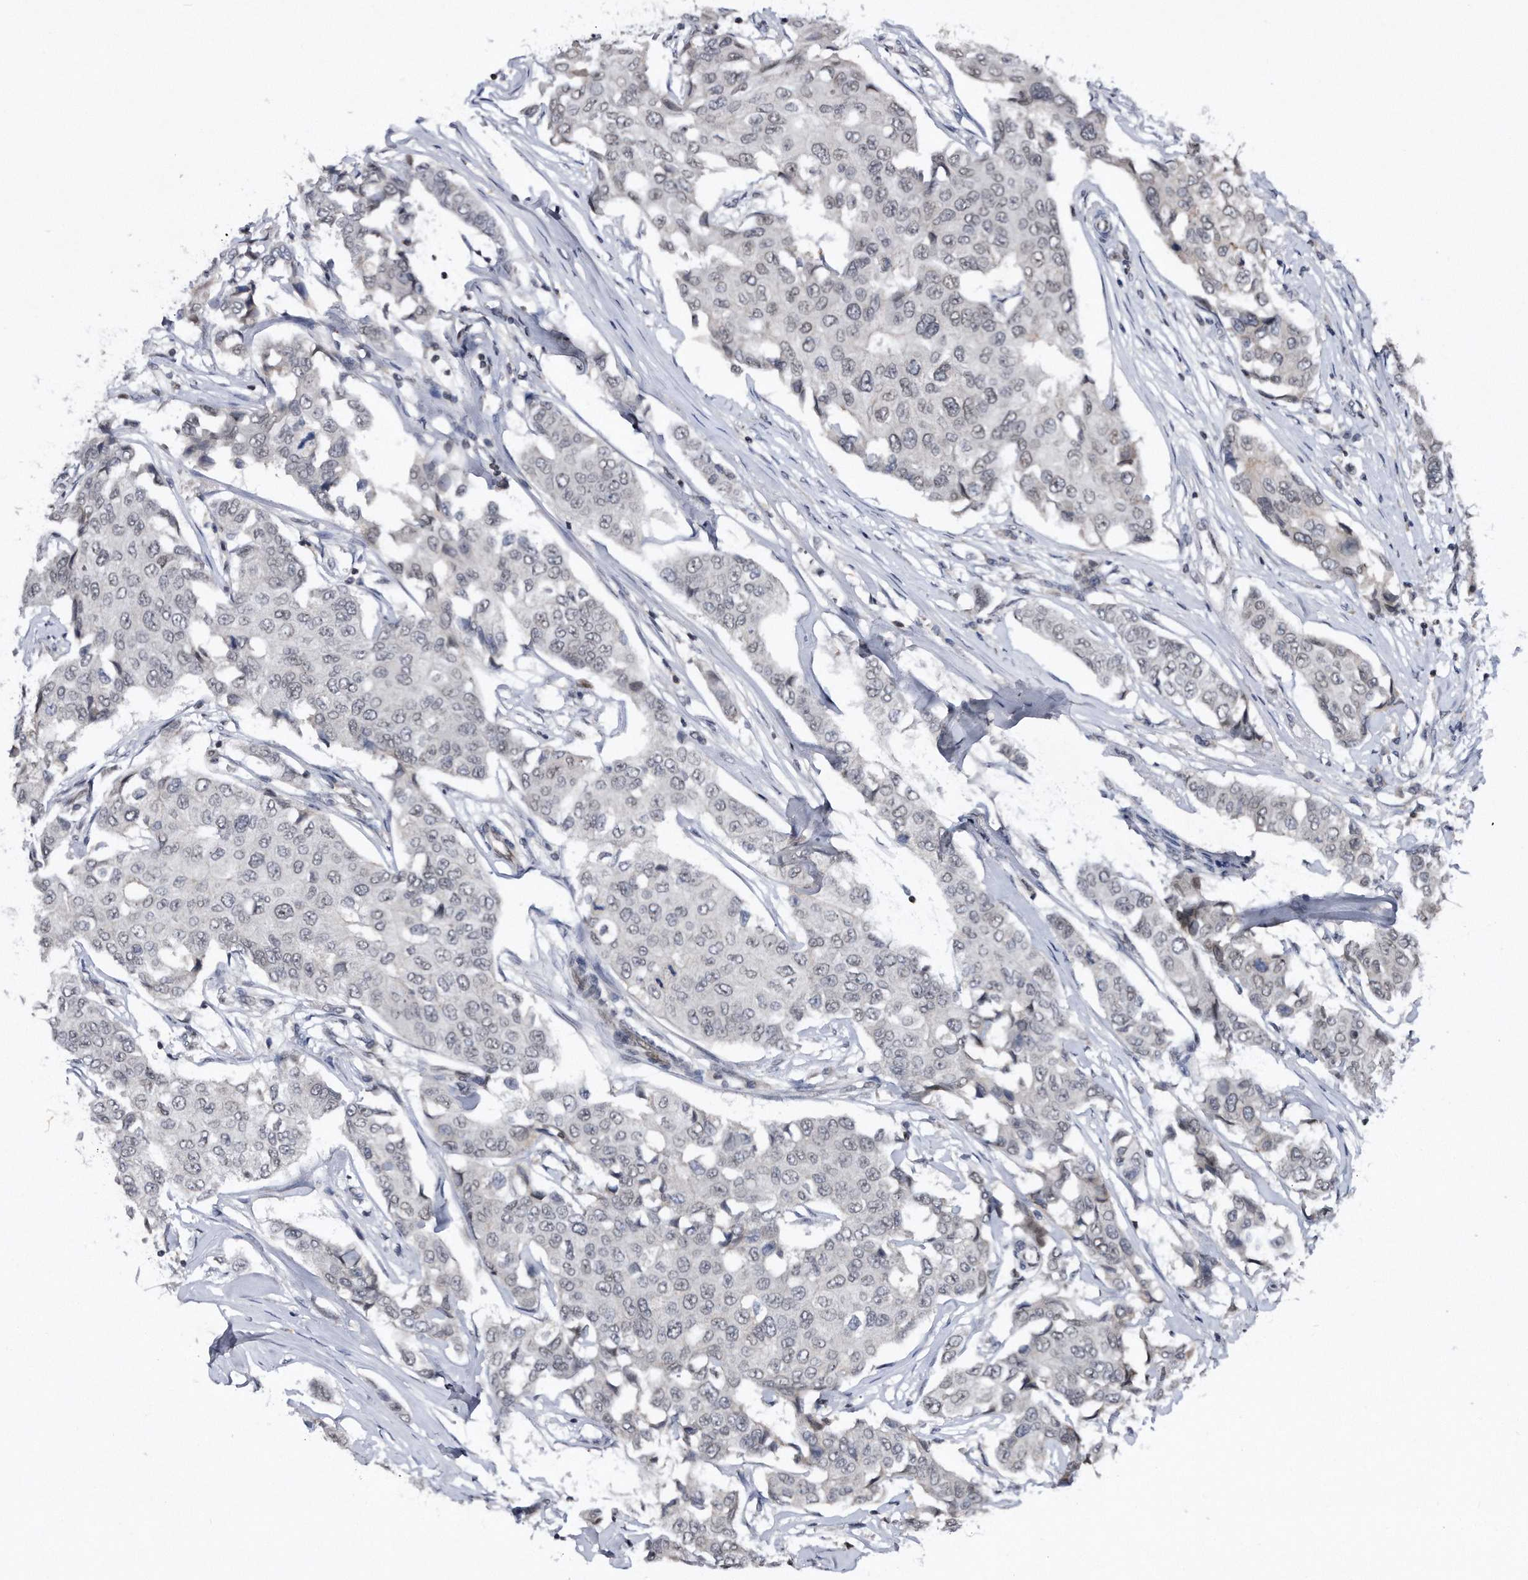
{"staining": {"intensity": "negative", "quantity": "none", "location": "none"}, "tissue": "breast cancer", "cell_type": "Tumor cells", "image_type": "cancer", "snomed": [{"axis": "morphology", "description": "Duct carcinoma"}, {"axis": "topography", "description": "Breast"}], "caption": "The immunohistochemistry photomicrograph has no significant positivity in tumor cells of breast infiltrating ductal carcinoma tissue. (Immunohistochemistry, brightfield microscopy, high magnification).", "gene": "VIRMA", "patient": {"sex": "female", "age": 80}}